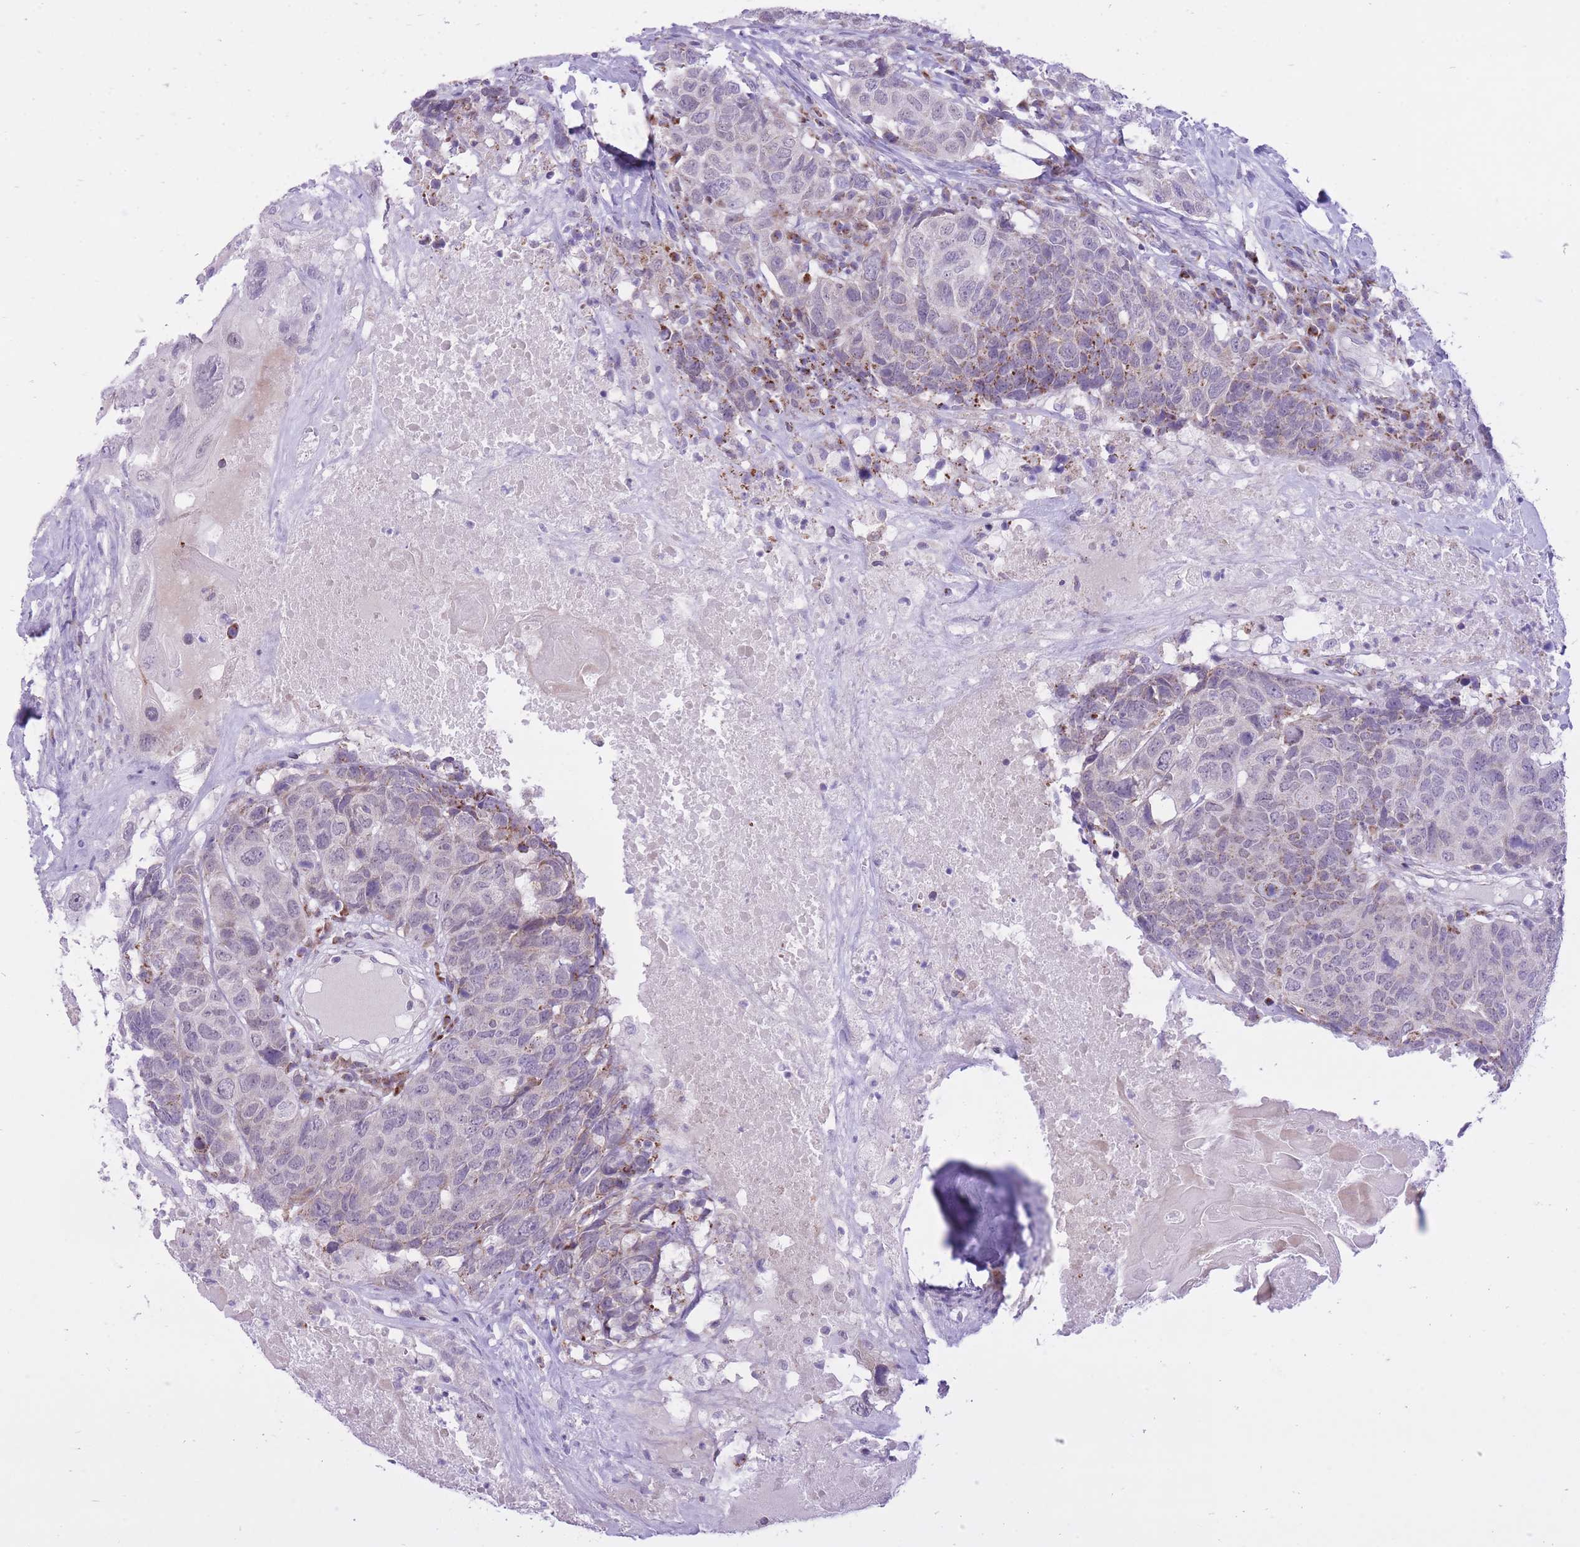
{"staining": {"intensity": "weak", "quantity": "<25%", "location": "cytoplasmic/membranous"}, "tissue": "head and neck cancer", "cell_type": "Tumor cells", "image_type": "cancer", "snomed": [{"axis": "morphology", "description": "Squamous cell carcinoma, NOS"}, {"axis": "topography", "description": "Head-Neck"}], "caption": "Immunohistochemistry (IHC) of human head and neck cancer reveals no expression in tumor cells.", "gene": "DENND2D", "patient": {"sex": "male", "age": 66}}